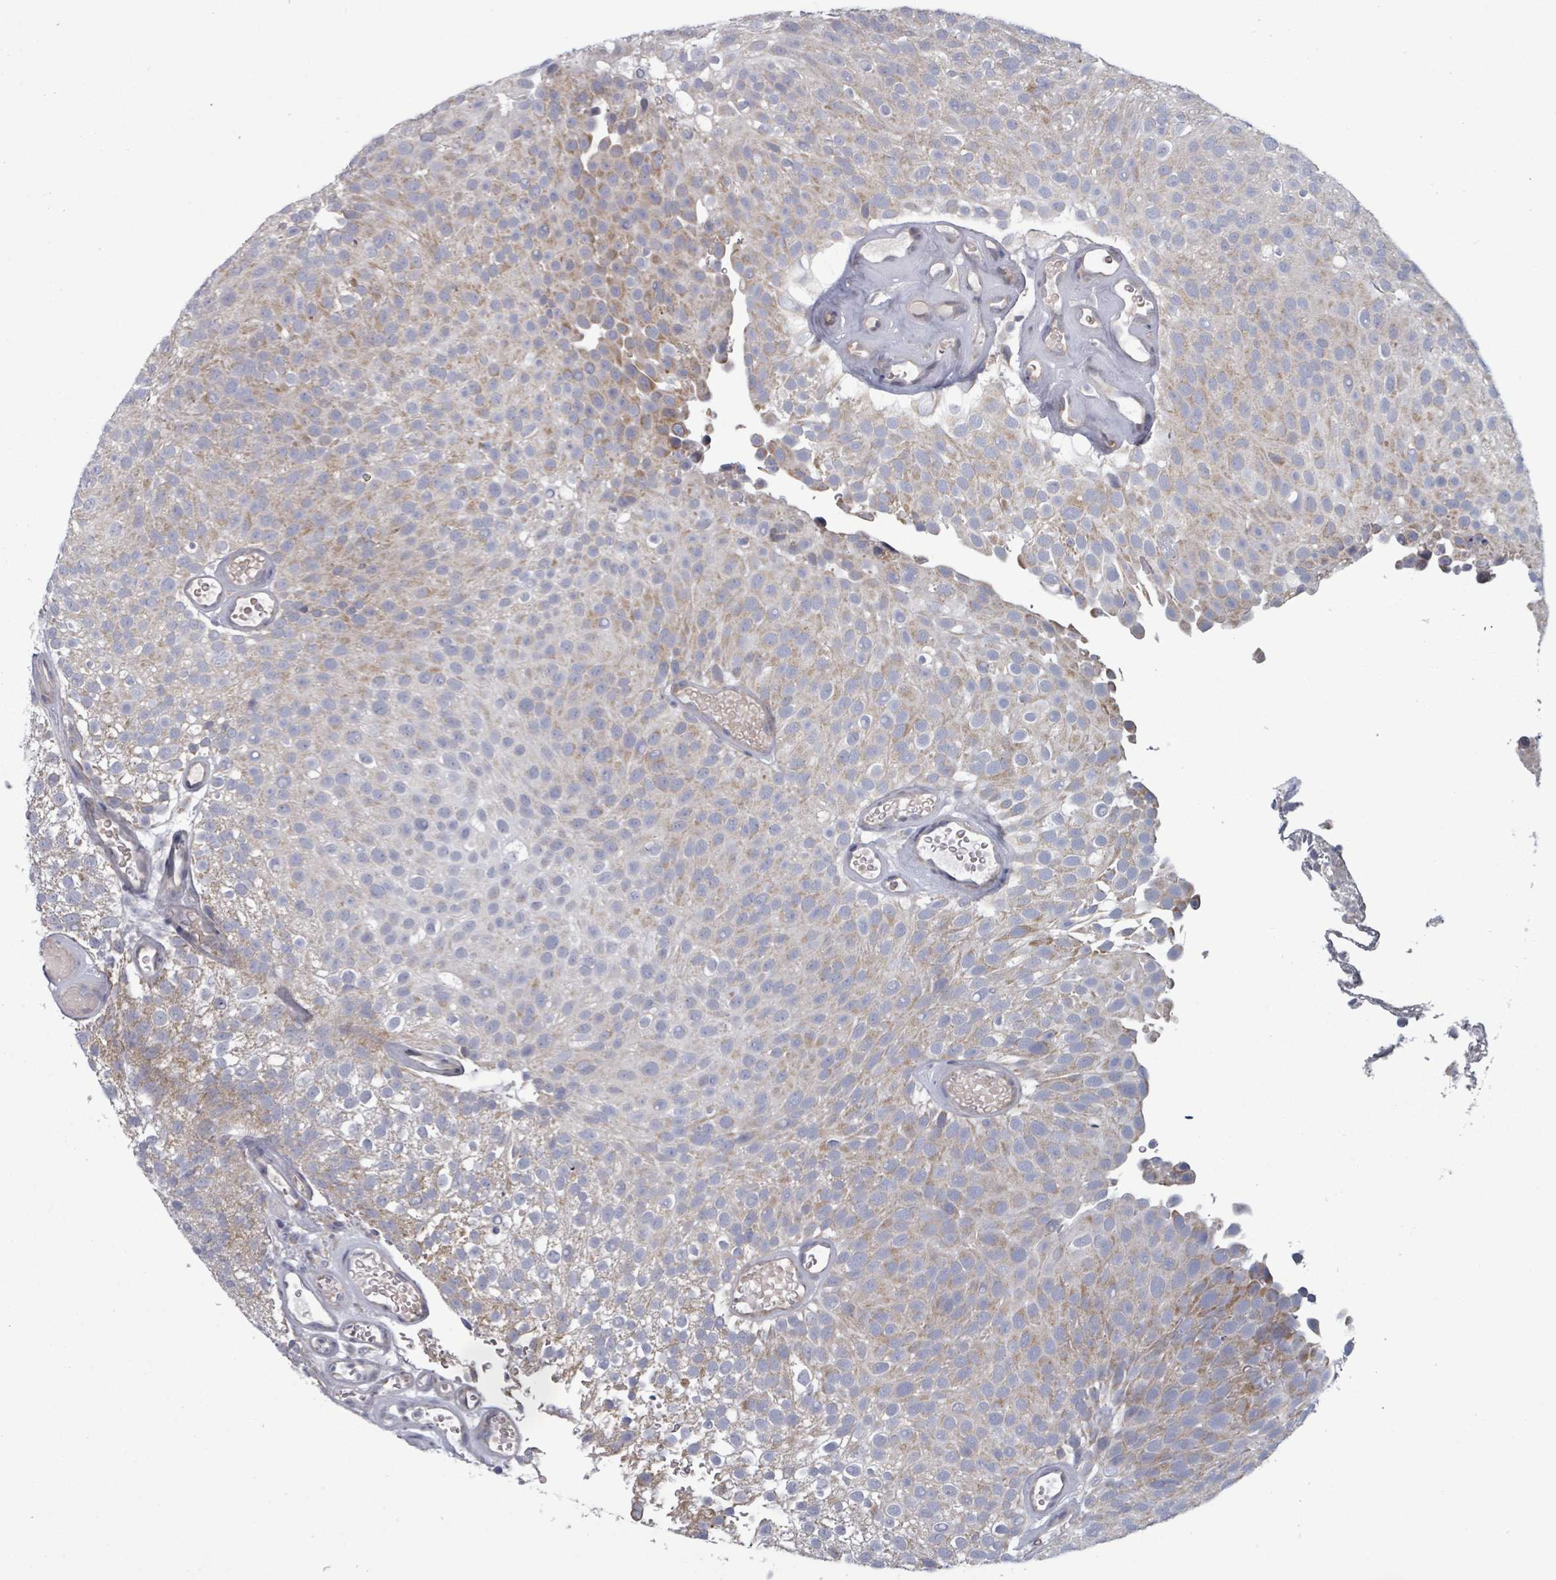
{"staining": {"intensity": "moderate", "quantity": "<25%", "location": "cytoplasmic/membranous"}, "tissue": "urothelial cancer", "cell_type": "Tumor cells", "image_type": "cancer", "snomed": [{"axis": "morphology", "description": "Urothelial carcinoma, Low grade"}, {"axis": "topography", "description": "Urinary bladder"}], "caption": "IHC (DAB (3,3'-diaminobenzidine)) staining of human urothelial cancer exhibits moderate cytoplasmic/membranous protein expression in approximately <25% of tumor cells. The protein is shown in brown color, while the nuclei are stained blue.", "gene": "FKBP1A", "patient": {"sex": "male", "age": 78}}